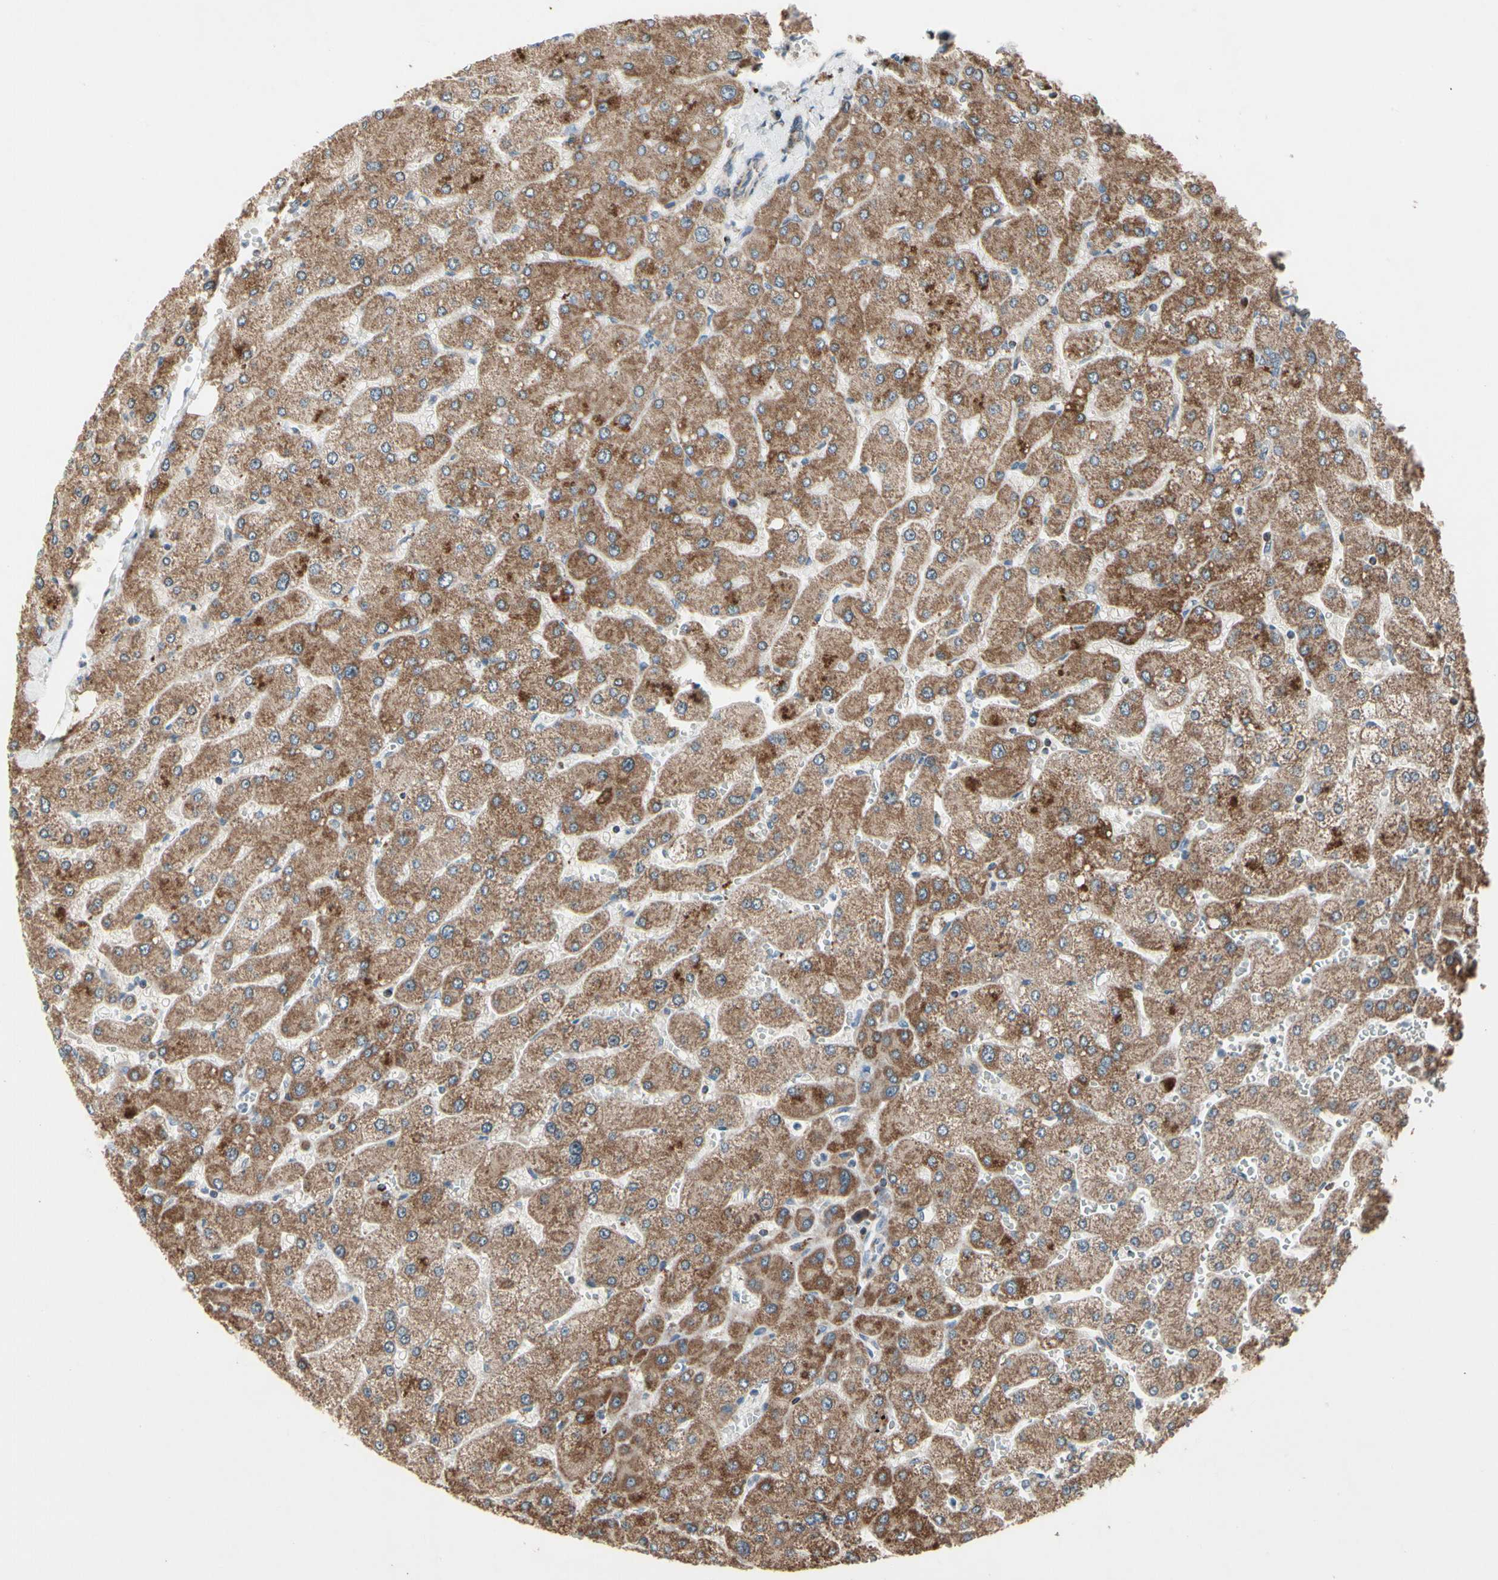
{"staining": {"intensity": "weak", "quantity": ">75%", "location": "cytoplasmic/membranous"}, "tissue": "liver", "cell_type": "Cholangiocytes", "image_type": "normal", "snomed": [{"axis": "morphology", "description": "Normal tissue, NOS"}, {"axis": "topography", "description": "Liver"}], "caption": "DAB (3,3'-diaminobenzidine) immunohistochemical staining of benign human liver shows weak cytoplasmic/membranous protein positivity in about >75% of cholangiocytes.", "gene": "CPT1A", "patient": {"sex": "male", "age": 55}}